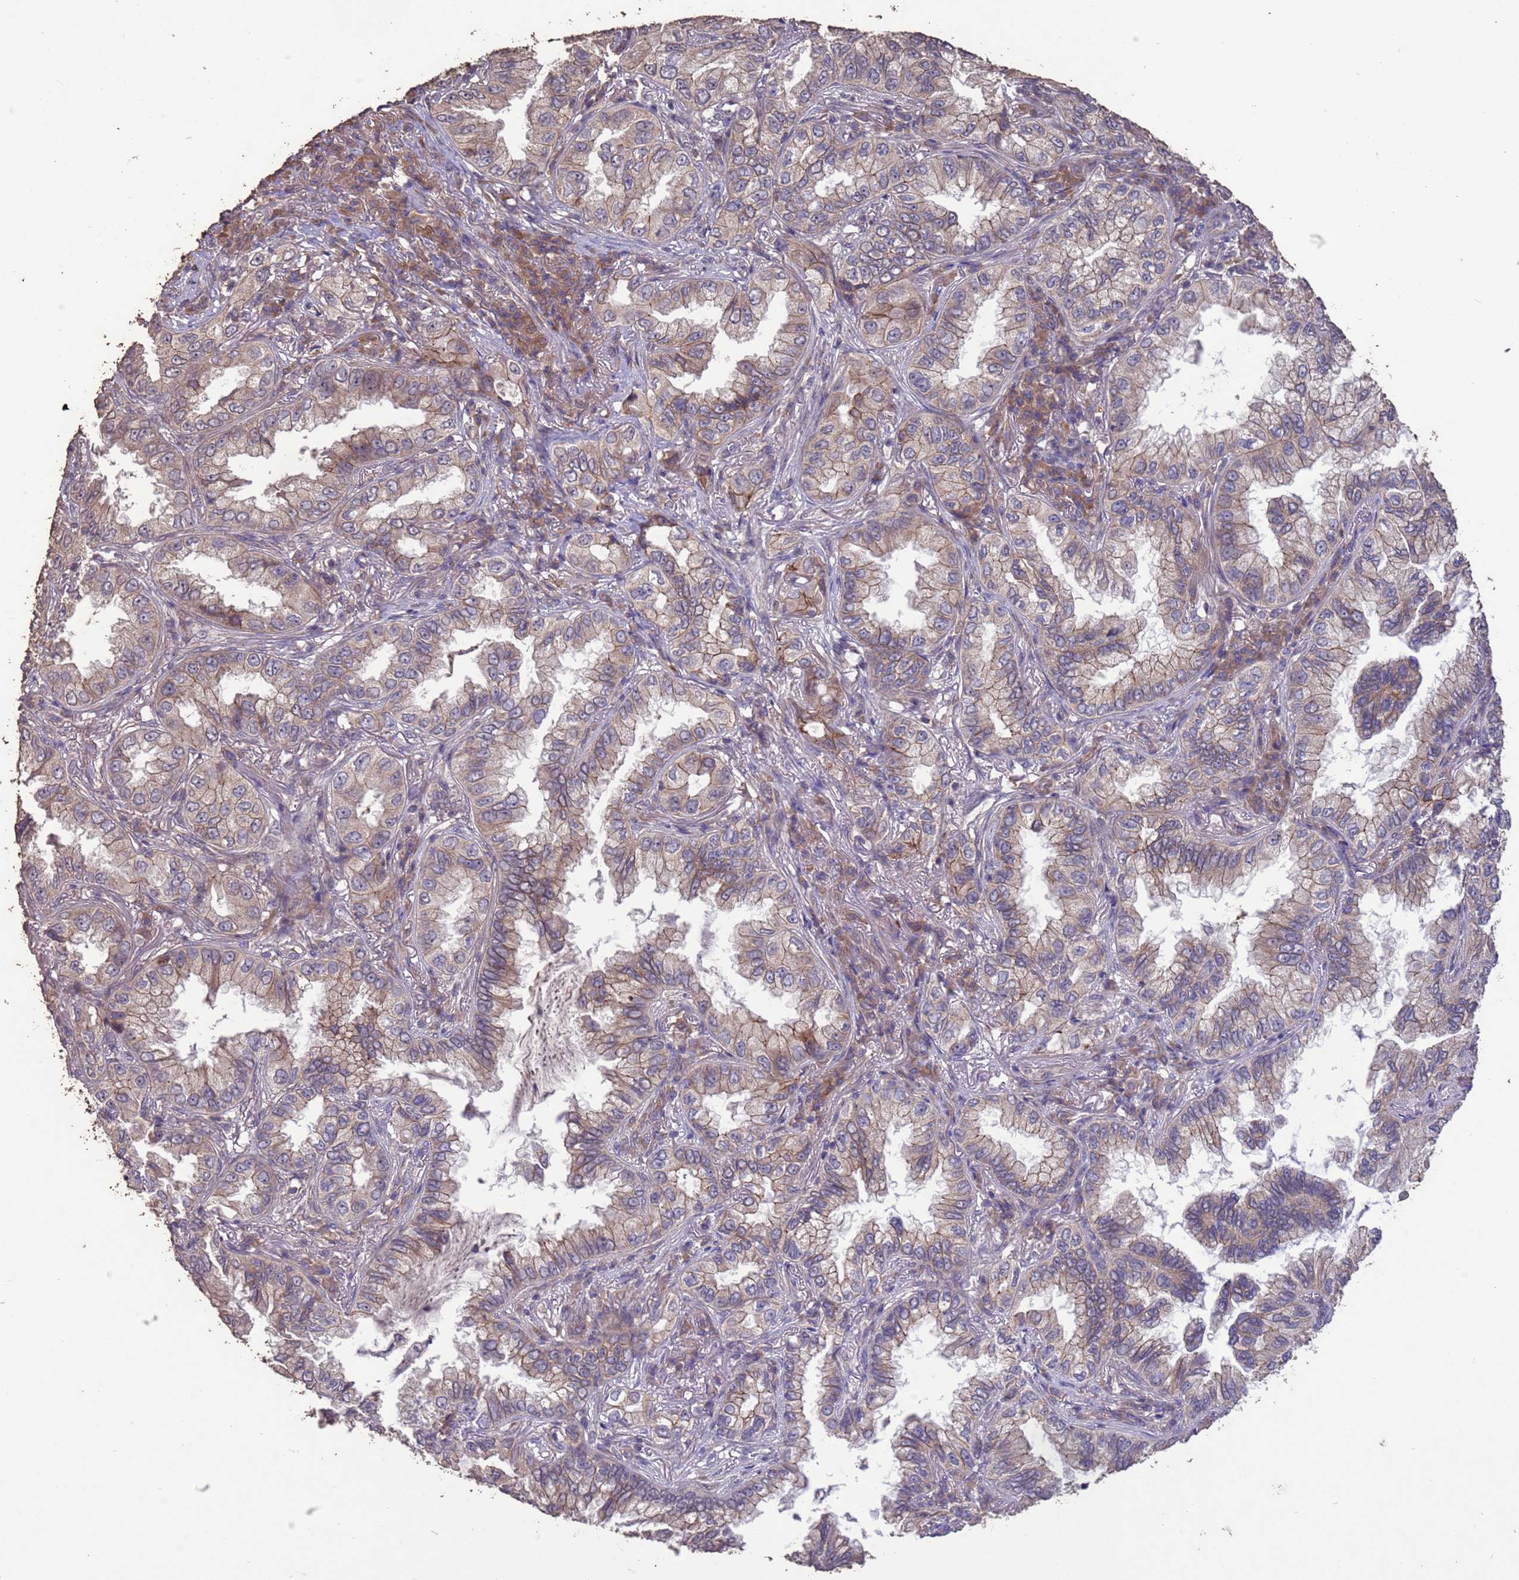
{"staining": {"intensity": "moderate", "quantity": "25%-75%", "location": "cytoplasmic/membranous"}, "tissue": "lung cancer", "cell_type": "Tumor cells", "image_type": "cancer", "snomed": [{"axis": "morphology", "description": "Adenocarcinoma, NOS"}, {"axis": "topography", "description": "Lung"}], "caption": "Lung cancer (adenocarcinoma) stained with DAB immunohistochemistry demonstrates medium levels of moderate cytoplasmic/membranous staining in approximately 25%-75% of tumor cells.", "gene": "SLC9B2", "patient": {"sex": "female", "age": 69}}